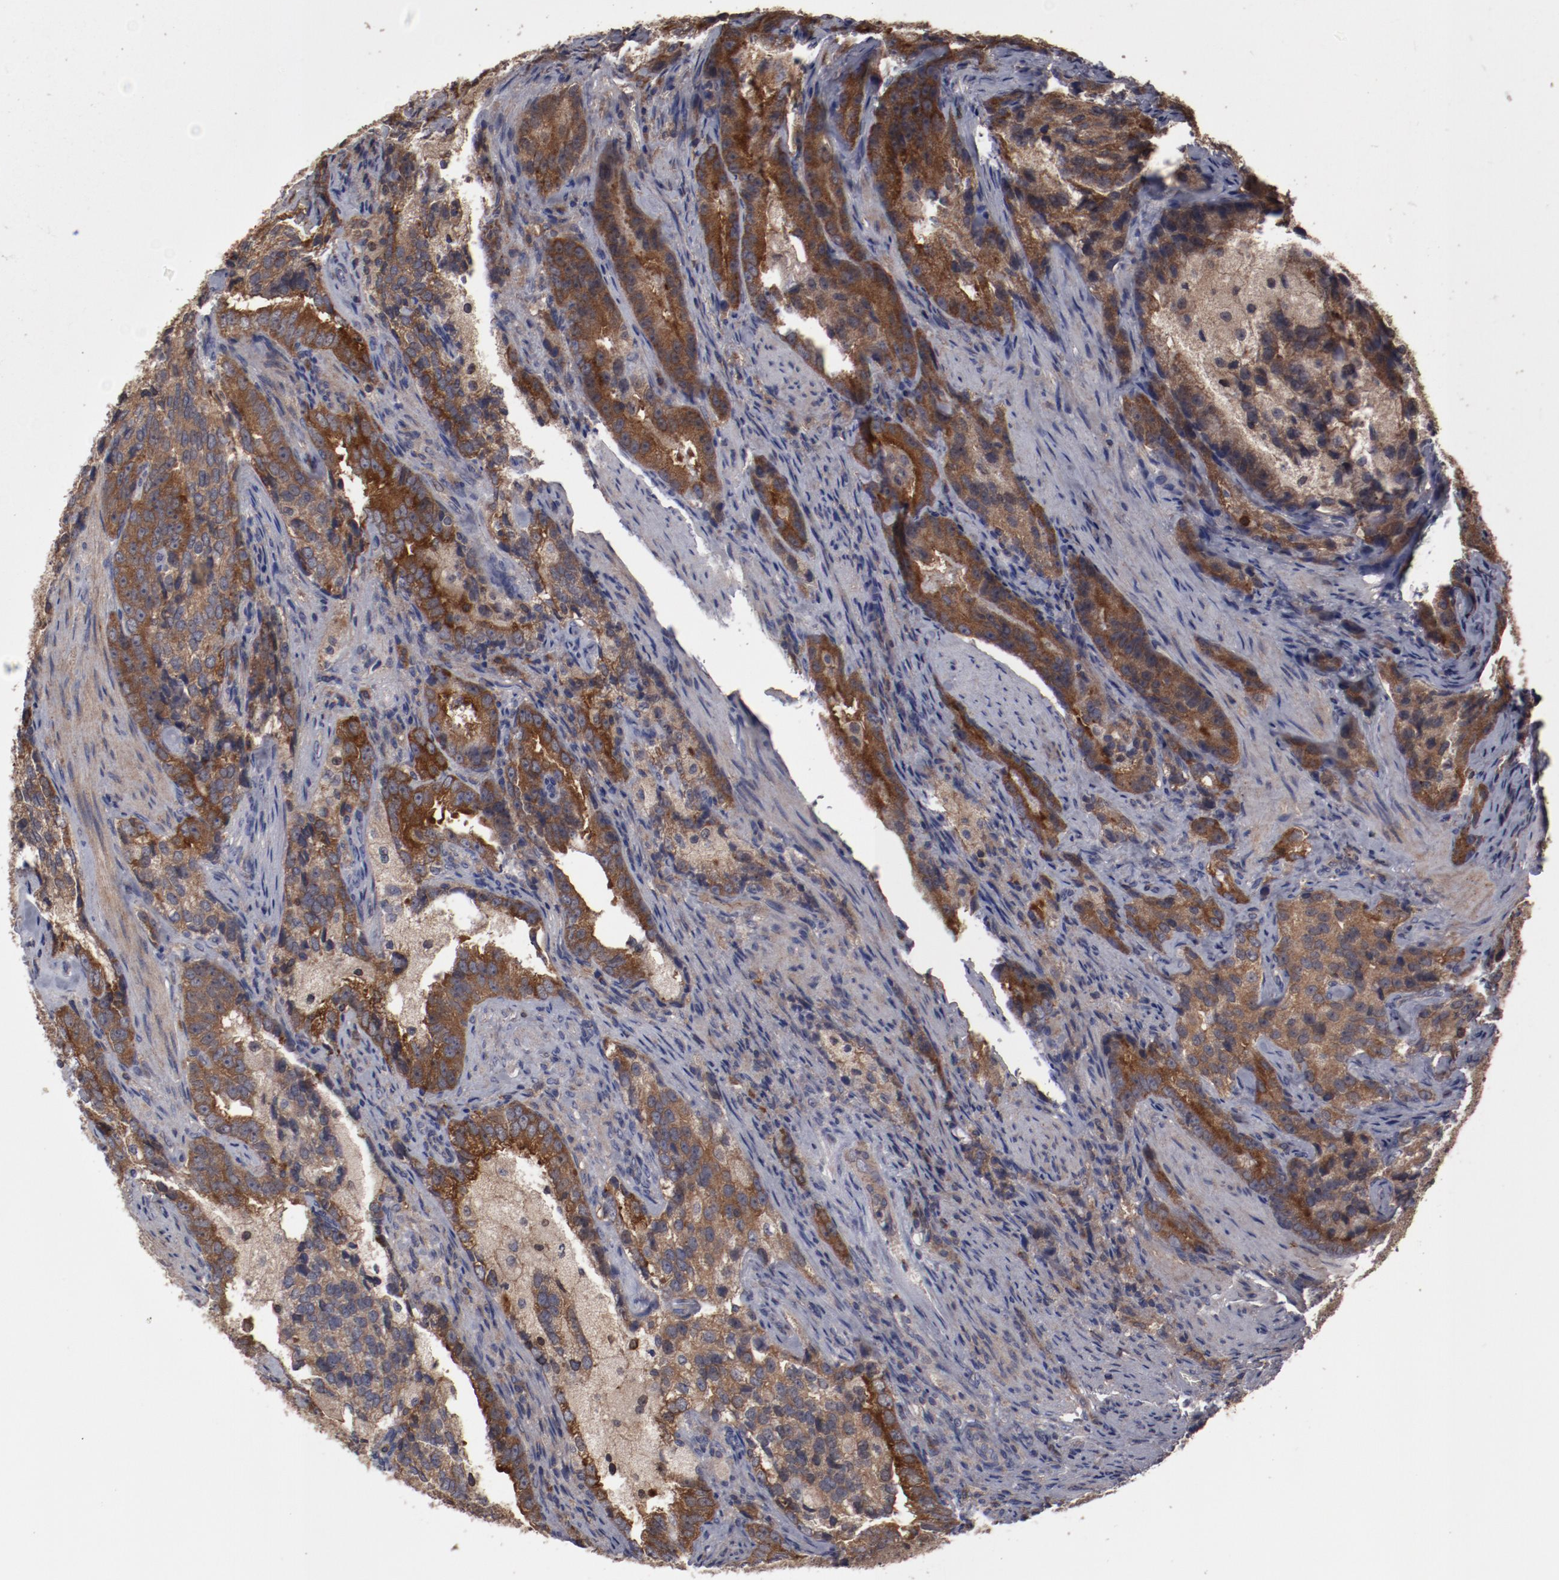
{"staining": {"intensity": "strong", "quantity": ">75%", "location": "cytoplasmic/membranous"}, "tissue": "prostate cancer", "cell_type": "Tumor cells", "image_type": "cancer", "snomed": [{"axis": "morphology", "description": "Adenocarcinoma, High grade"}, {"axis": "topography", "description": "Prostate"}], "caption": "Human prostate adenocarcinoma (high-grade) stained with a brown dye displays strong cytoplasmic/membranous positive positivity in about >75% of tumor cells.", "gene": "LRRC75B", "patient": {"sex": "male", "age": 63}}